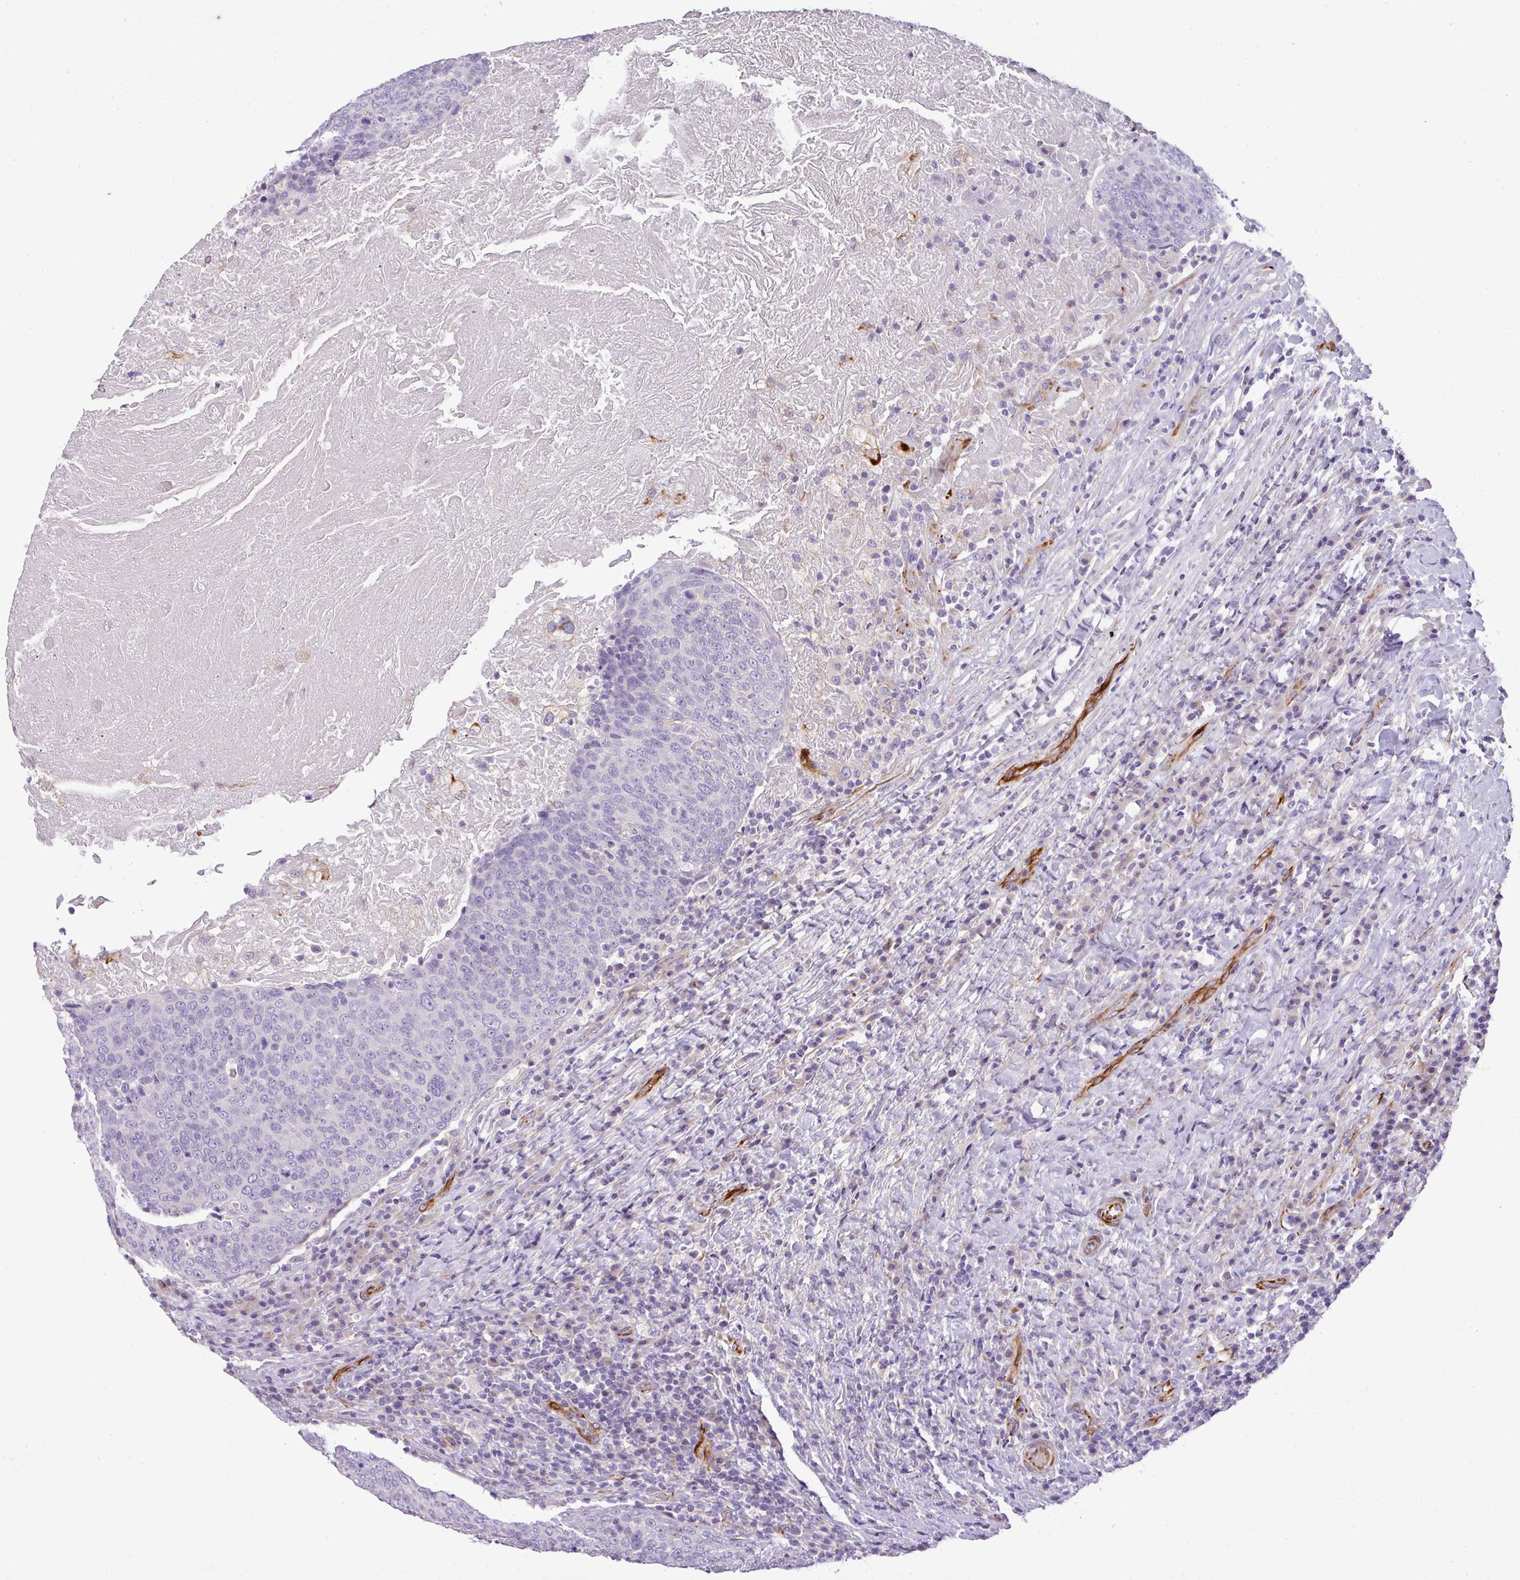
{"staining": {"intensity": "negative", "quantity": "none", "location": "none"}, "tissue": "head and neck cancer", "cell_type": "Tumor cells", "image_type": "cancer", "snomed": [{"axis": "morphology", "description": "Squamous cell carcinoma, NOS"}, {"axis": "morphology", "description": "Squamous cell carcinoma, metastatic, NOS"}, {"axis": "topography", "description": "Lymph node"}, {"axis": "topography", "description": "Head-Neck"}], "caption": "Immunohistochemistry of head and neck cancer (squamous cell carcinoma) reveals no expression in tumor cells.", "gene": "ENSG00000273748", "patient": {"sex": "male", "age": 62}}